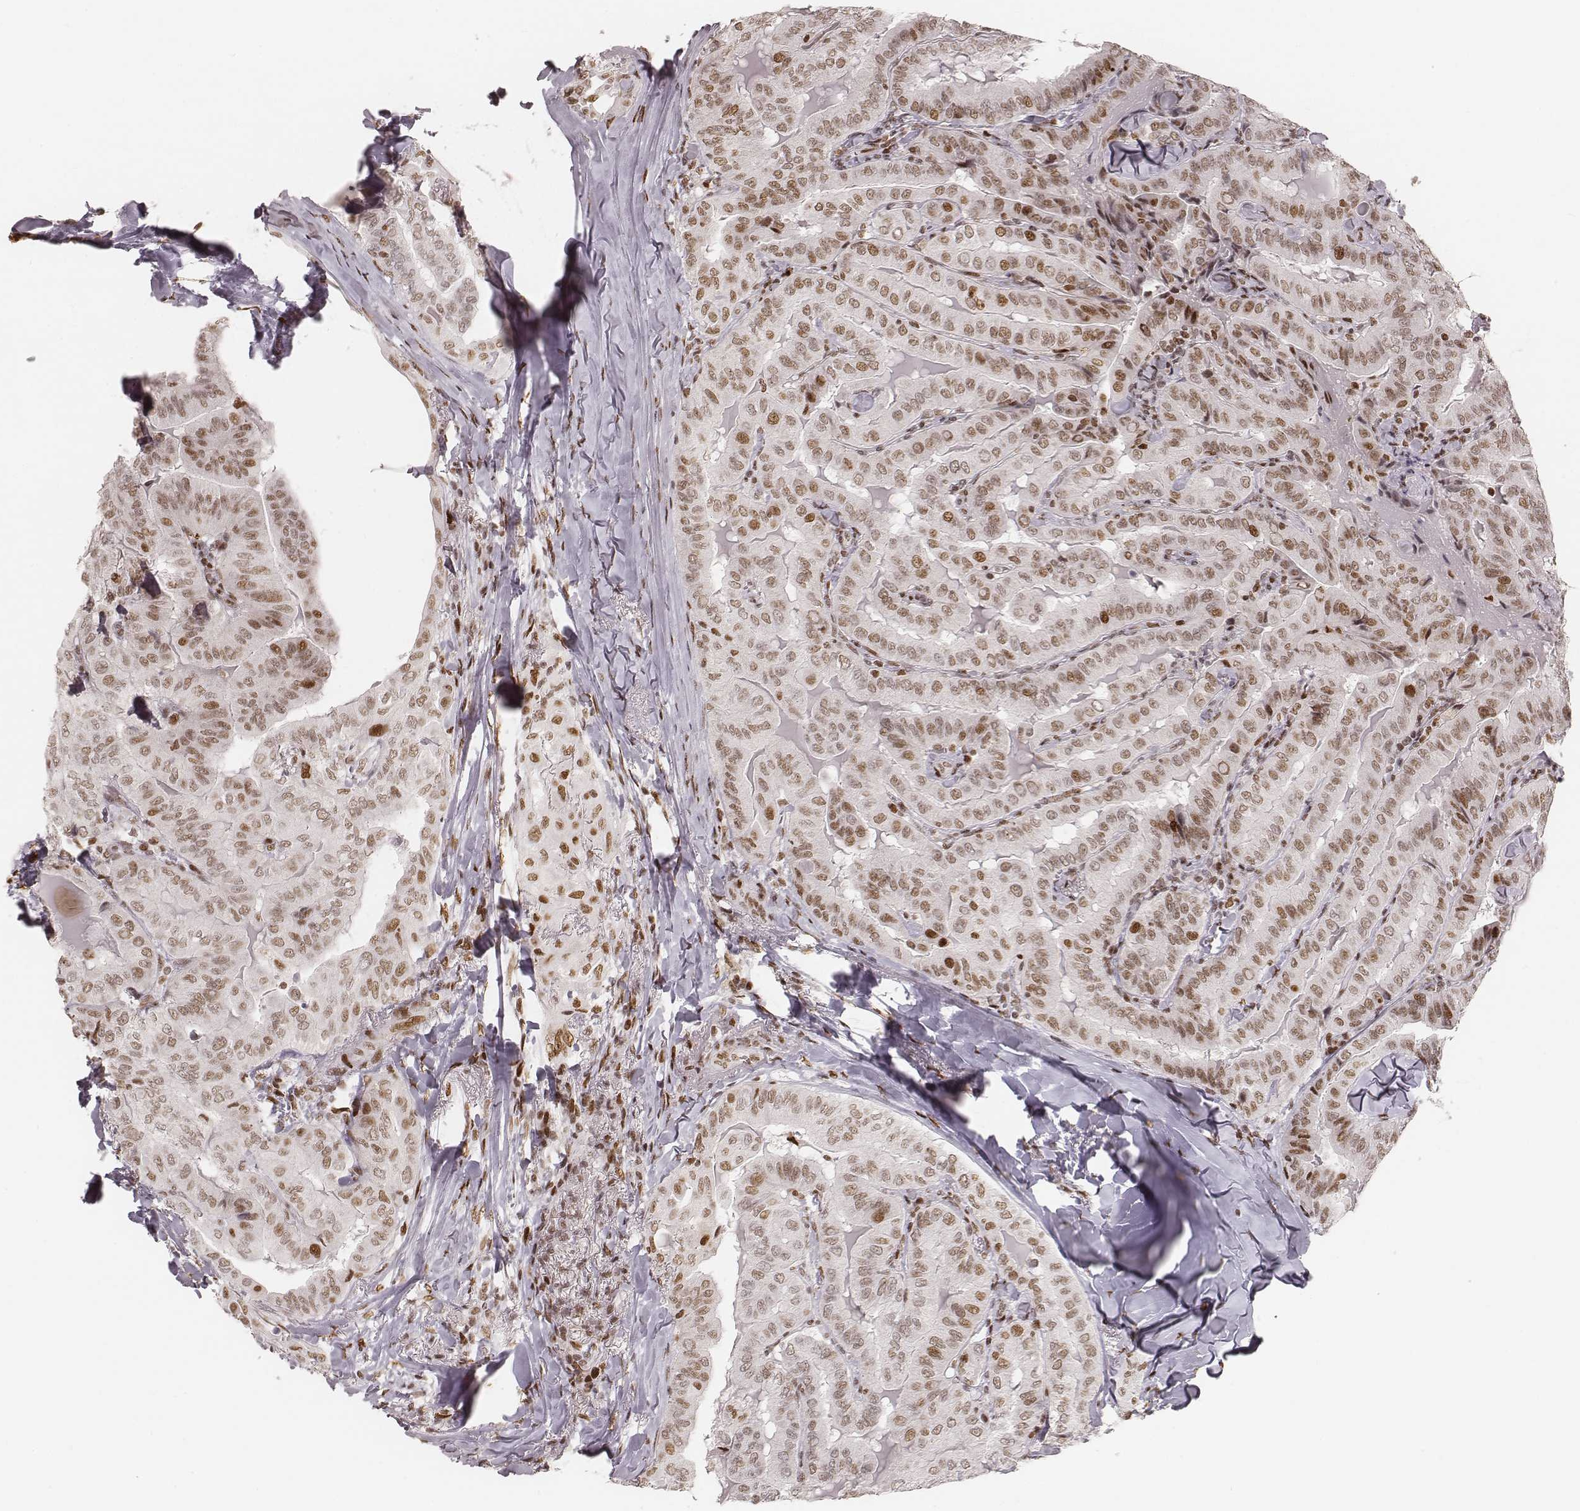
{"staining": {"intensity": "moderate", "quantity": ">75%", "location": "nuclear"}, "tissue": "thyroid cancer", "cell_type": "Tumor cells", "image_type": "cancer", "snomed": [{"axis": "morphology", "description": "Papillary adenocarcinoma, NOS"}, {"axis": "topography", "description": "Thyroid gland"}], "caption": "Brown immunohistochemical staining in papillary adenocarcinoma (thyroid) reveals moderate nuclear positivity in about >75% of tumor cells.", "gene": "HNRNPC", "patient": {"sex": "female", "age": 68}}